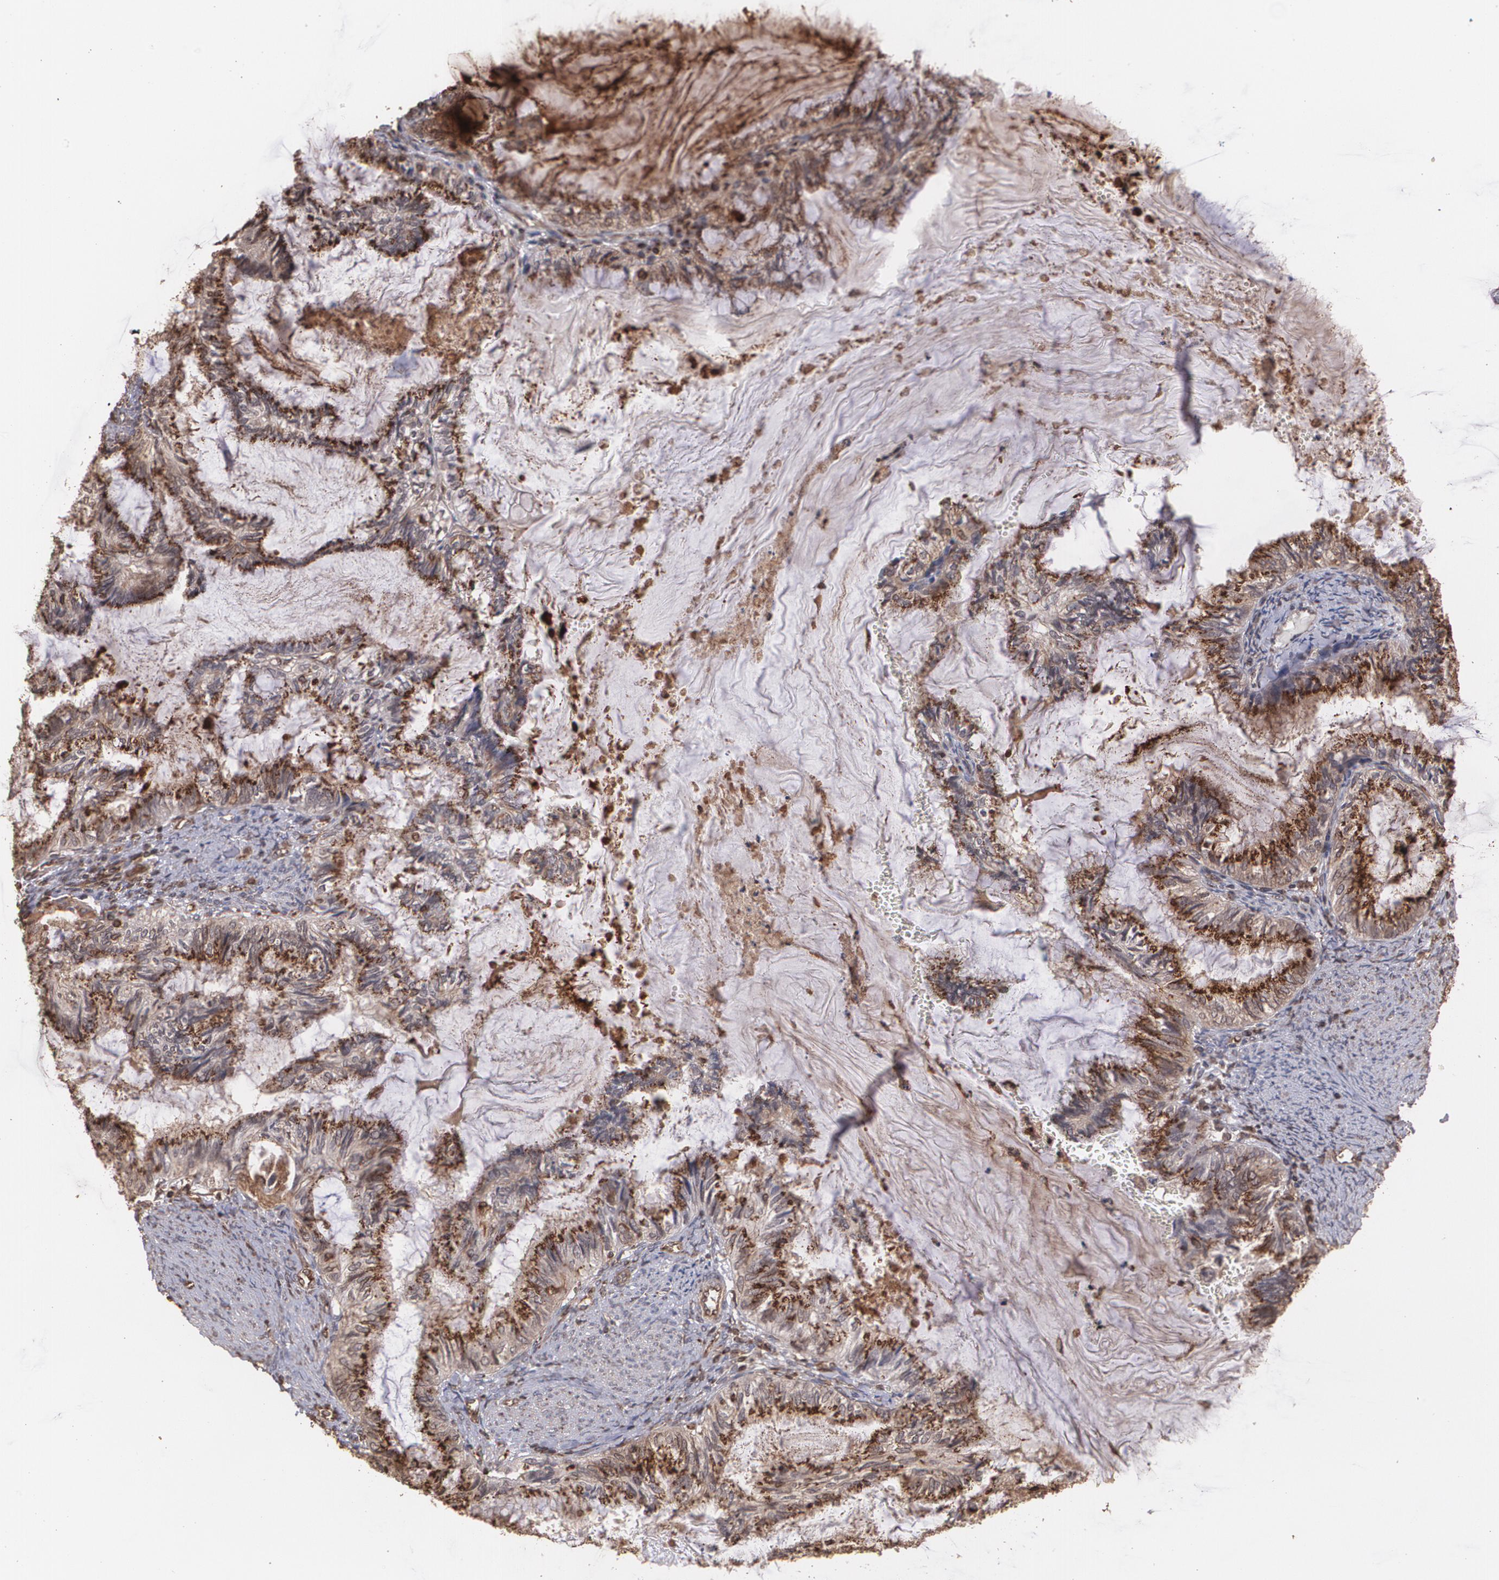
{"staining": {"intensity": "moderate", "quantity": "25%-75%", "location": "cytoplasmic/membranous"}, "tissue": "endometrial cancer", "cell_type": "Tumor cells", "image_type": "cancer", "snomed": [{"axis": "morphology", "description": "Adenocarcinoma, NOS"}, {"axis": "topography", "description": "Endometrium"}], "caption": "Adenocarcinoma (endometrial) stained with immunohistochemistry (IHC) shows moderate cytoplasmic/membranous positivity in approximately 25%-75% of tumor cells.", "gene": "TRIP11", "patient": {"sex": "female", "age": 86}}